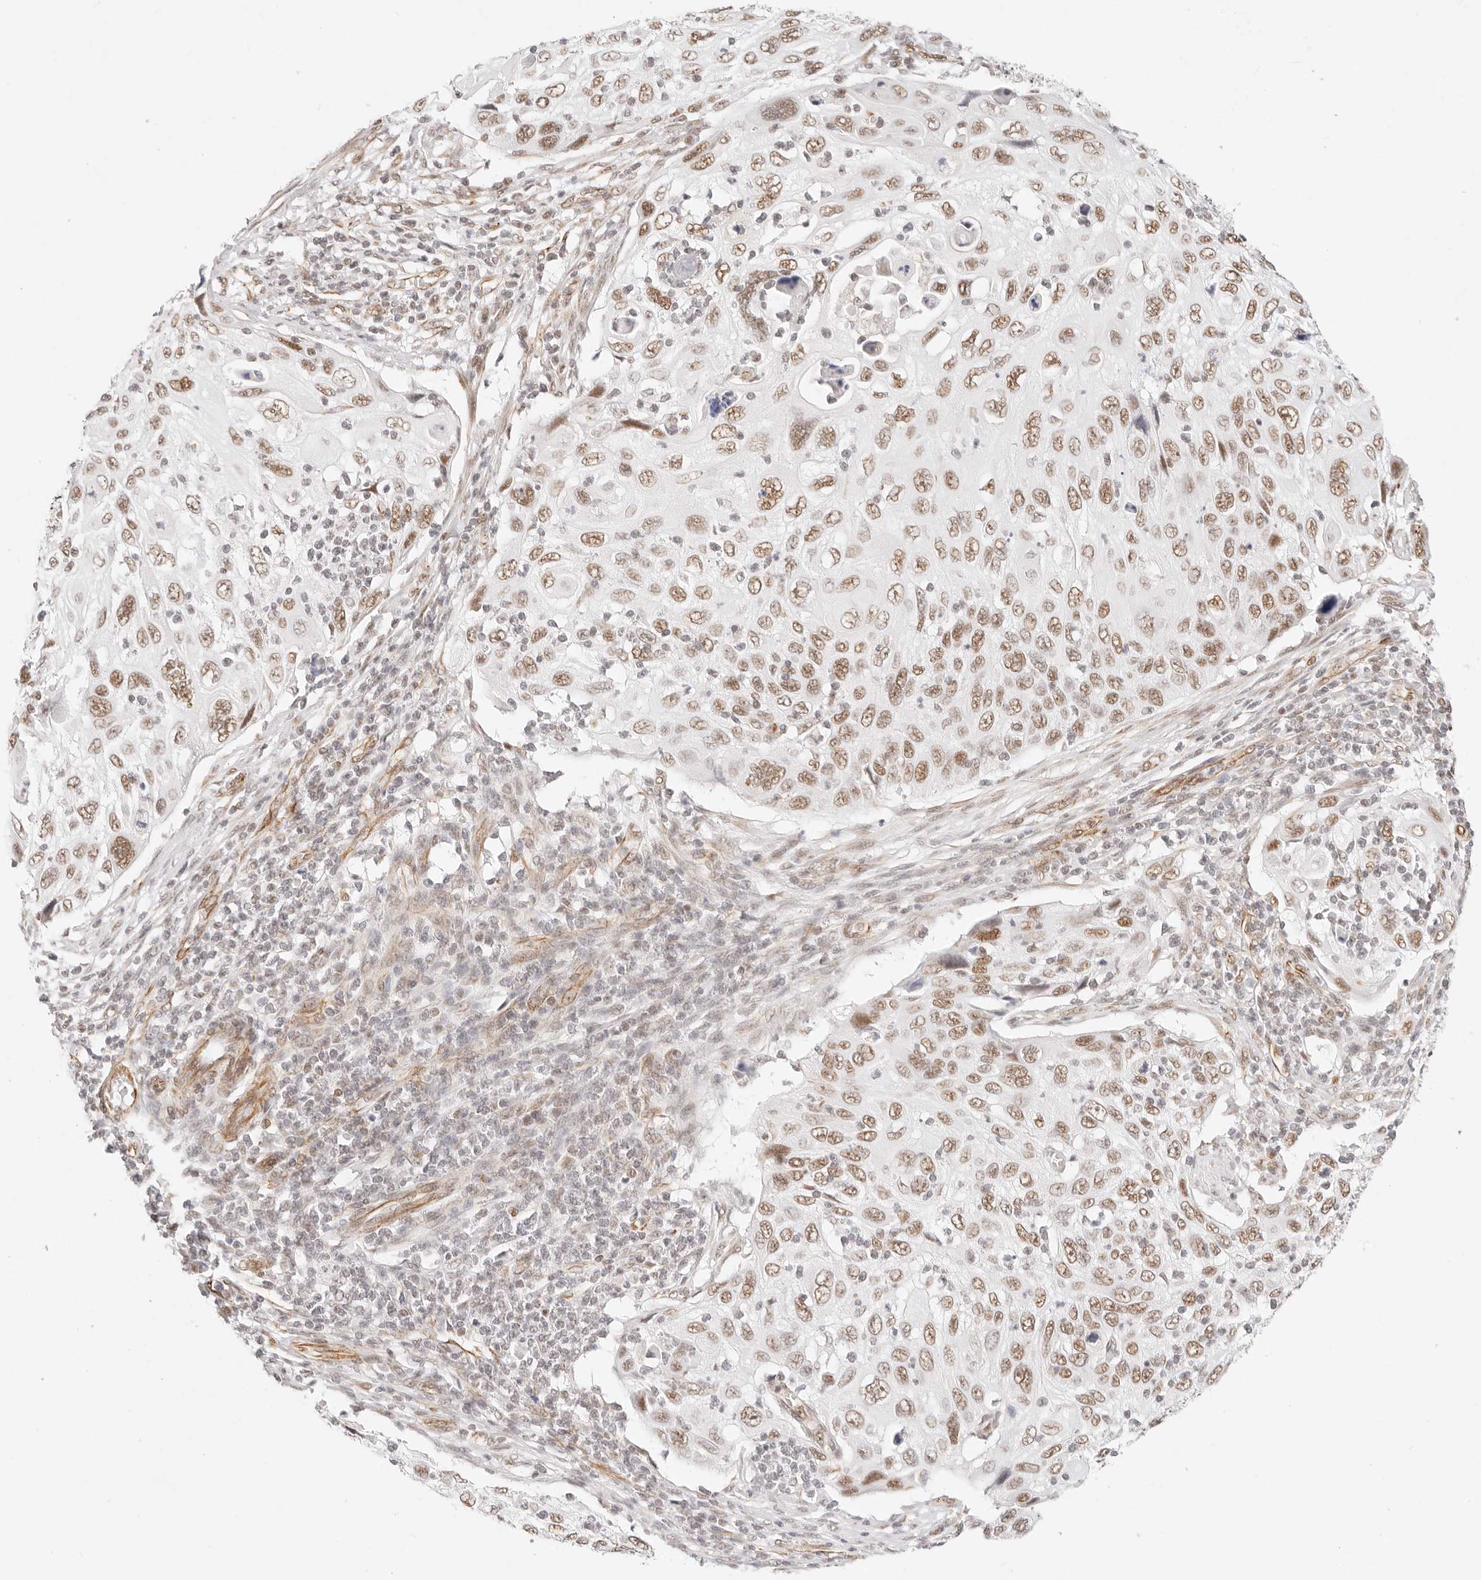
{"staining": {"intensity": "moderate", "quantity": ">75%", "location": "nuclear"}, "tissue": "cervical cancer", "cell_type": "Tumor cells", "image_type": "cancer", "snomed": [{"axis": "morphology", "description": "Squamous cell carcinoma, NOS"}, {"axis": "topography", "description": "Cervix"}], "caption": "Squamous cell carcinoma (cervical) was stained to show a protein in brown. There is medium levels of moderate nuclear staining in approximately >75% of tumor cells.", "gene": "ZC3H11A", "patient": {"sex": "female", "age": 70}}